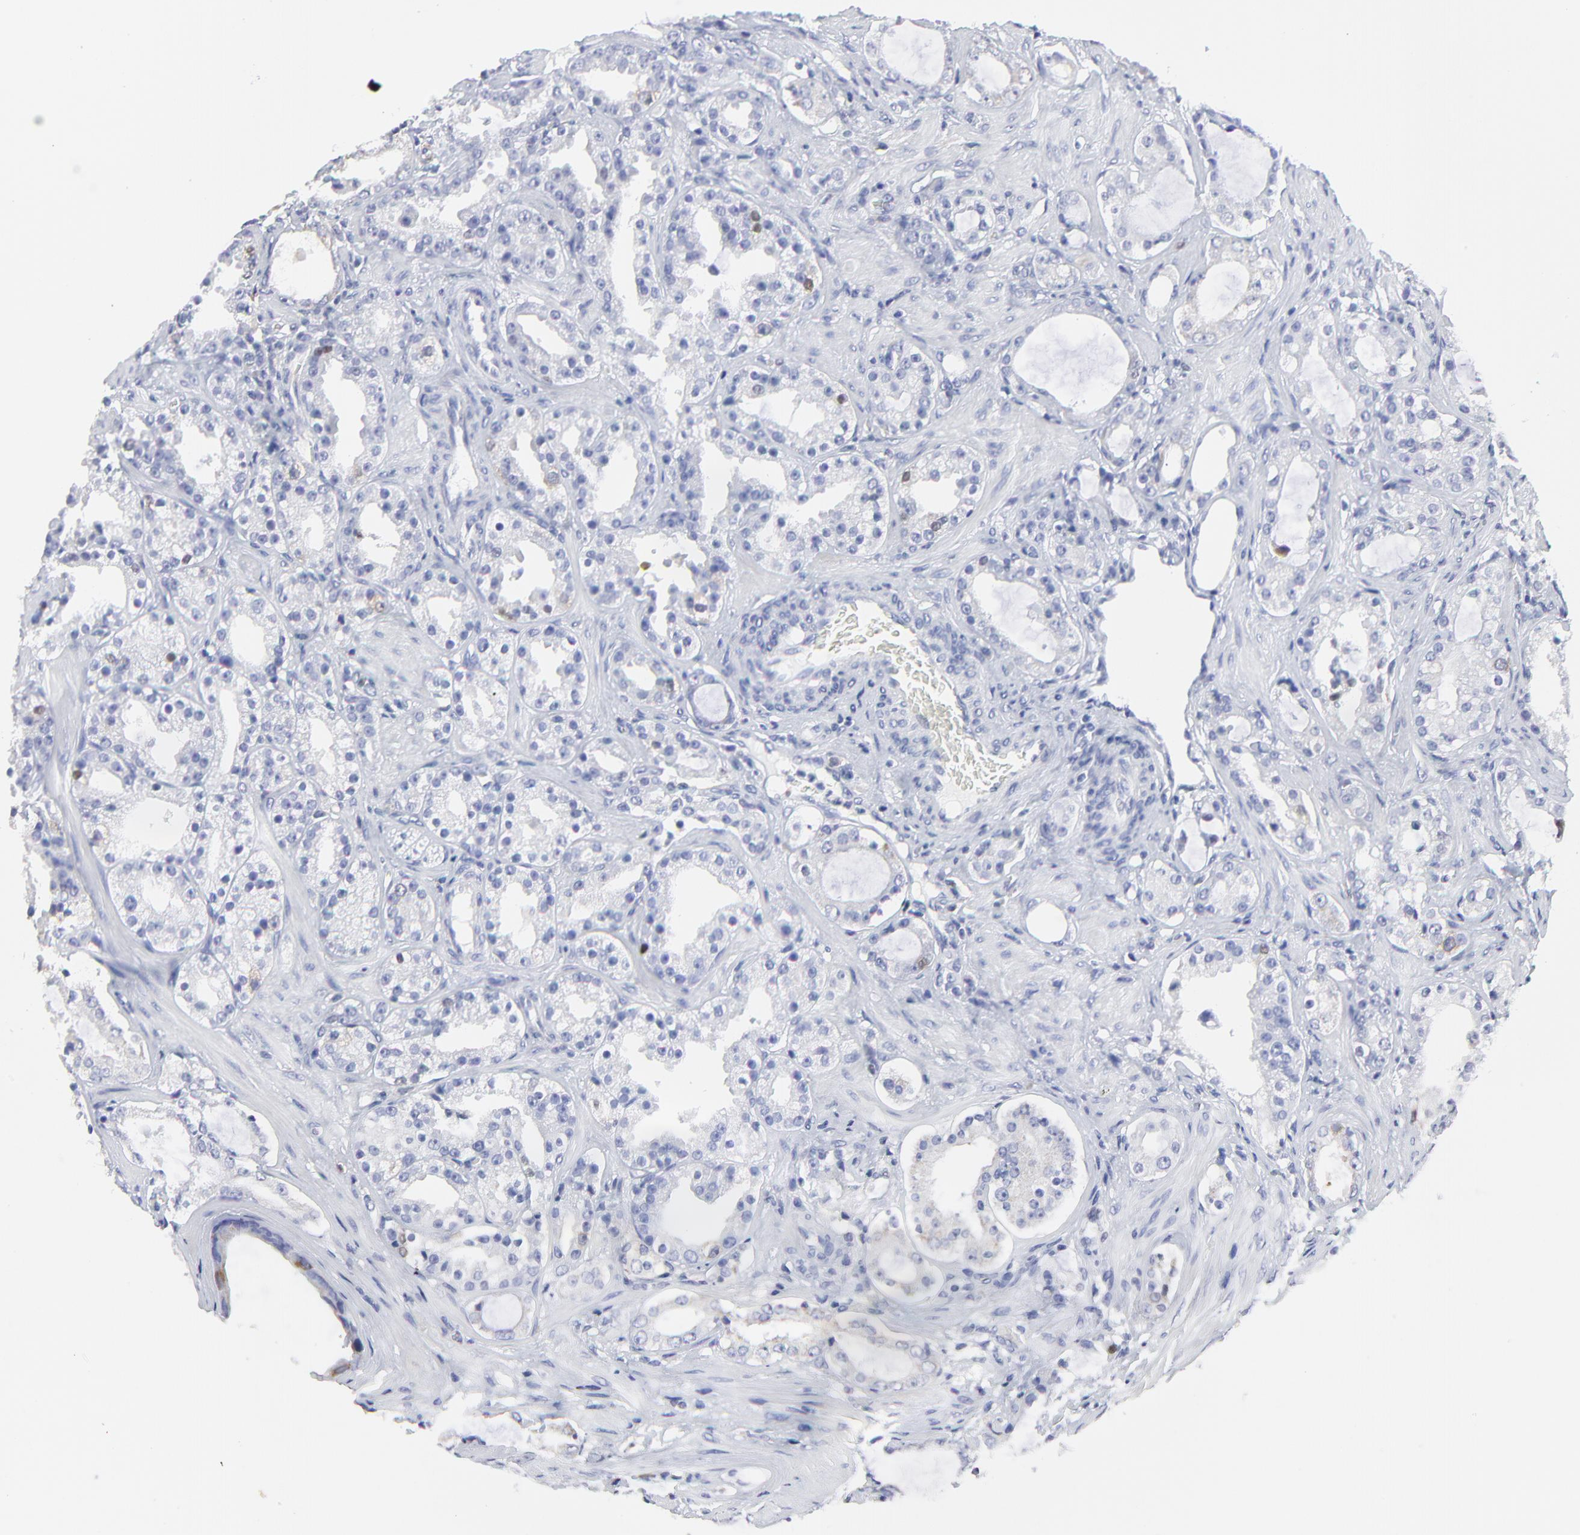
{"staining": {"intensity": "negative", "quantity": "none", "location": "none"}, "tissue": "prostate cancer", "cell_type": "Tumor cells", "image_type": "cancer", "snomed": [{"axis": "morphology", "description": "Adenocarcinoma, Medium grade"}, {"axis": "topography", "description": "Prostate"}], "caption": "Immunohistochemistry (IHC) of adenocarcinoma (medium-grade) (prostate) reveals no positivity in tumor cells.", "gene": "NCAPH", "patient": {"sex": "male", "age": 73}}